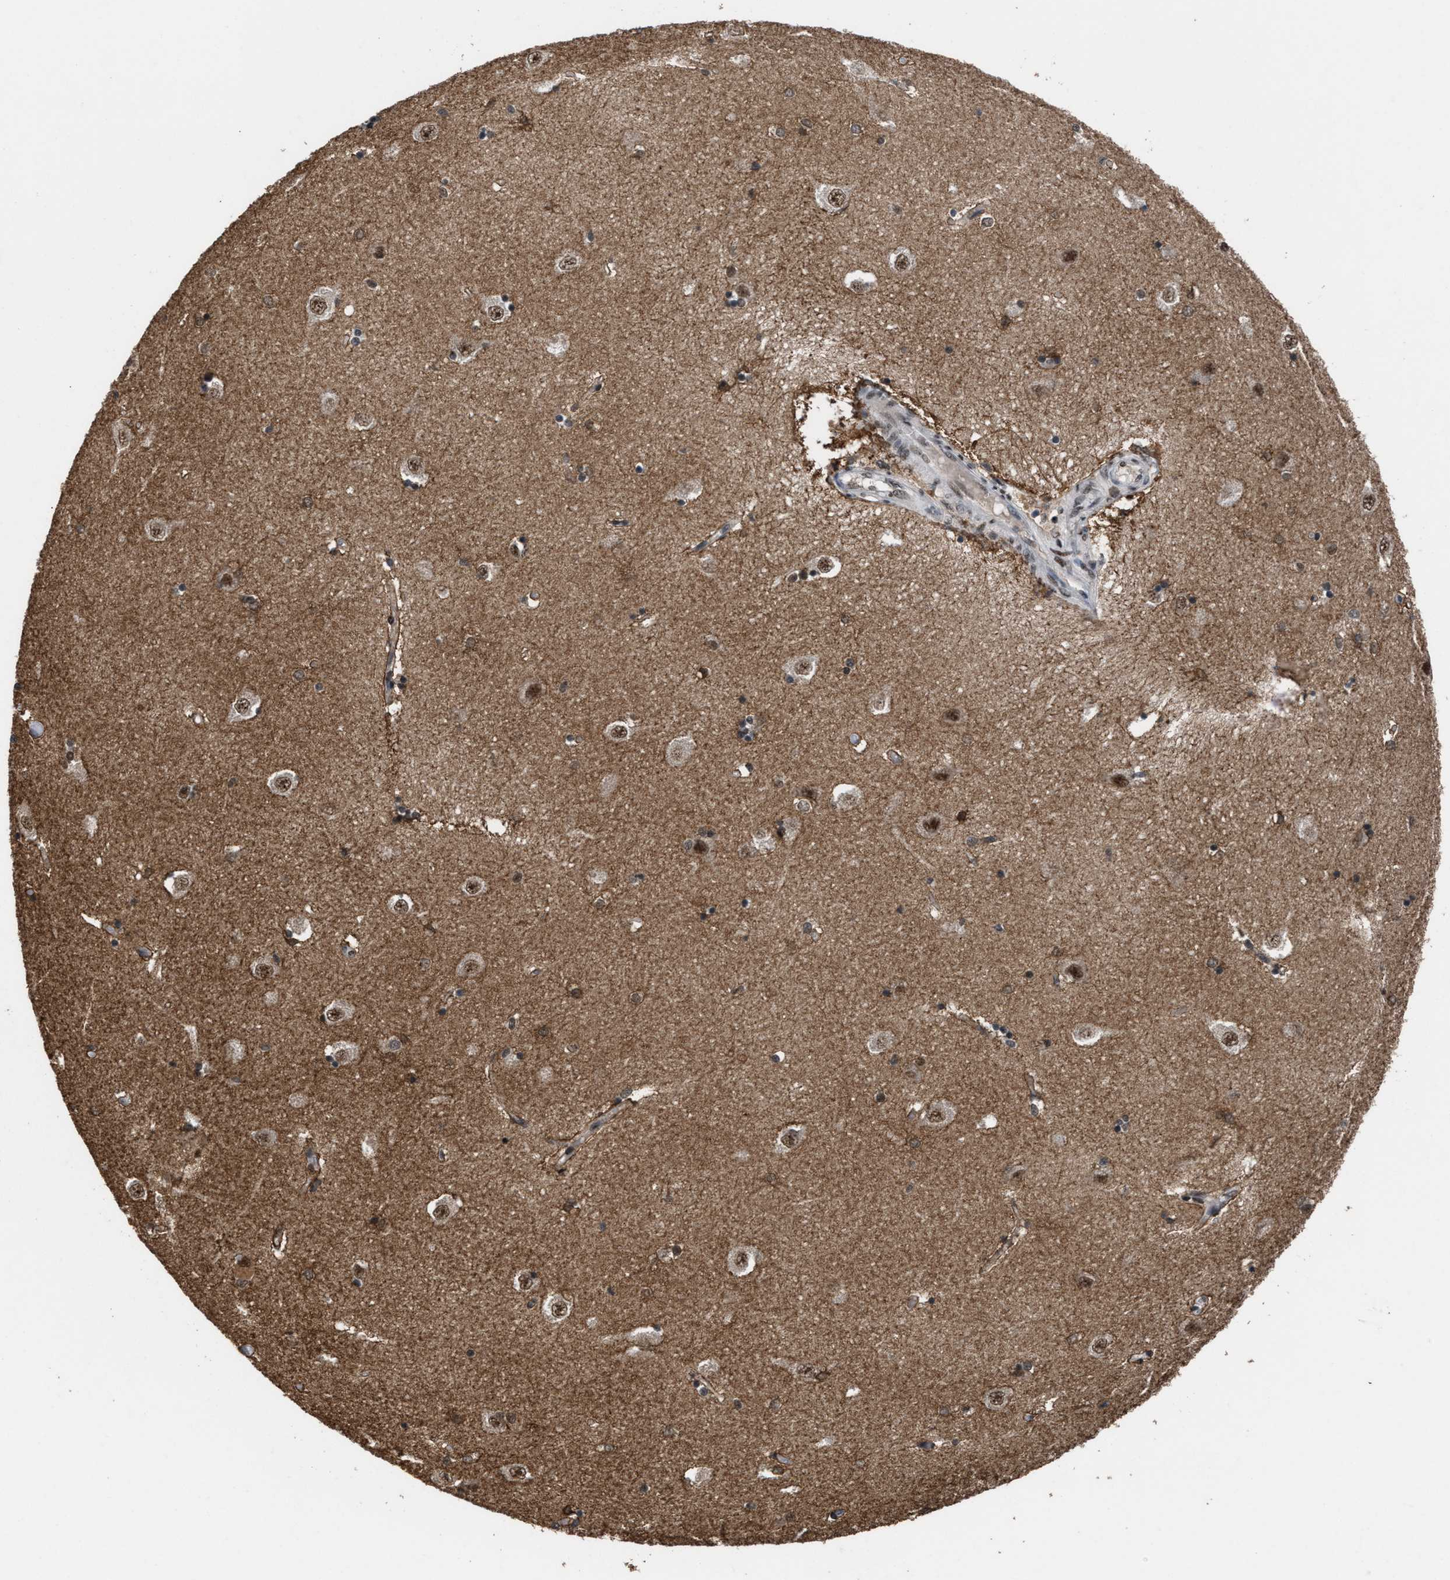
{"staining": {"intensity": "moderate", "quantity": "25%-75%", "location": "nuclear"}, "tissue": "hippocampus", "cell_type": "Glial cells", "image_type": "normal", "snomed": [{"axis": "morphology", "description": "Normal tissue, NOS"}, {"axis": "topography", "description": "Hippocampus"}], "caption": "The photomicrograph reveals staining of normal hippocampus, revealing moderate nuclear protein positivity (brown color) within glial cells. Nuclei are stained in blue.", "gene": "PRPF4", "patient": {"sex": "male", "age": 45}}